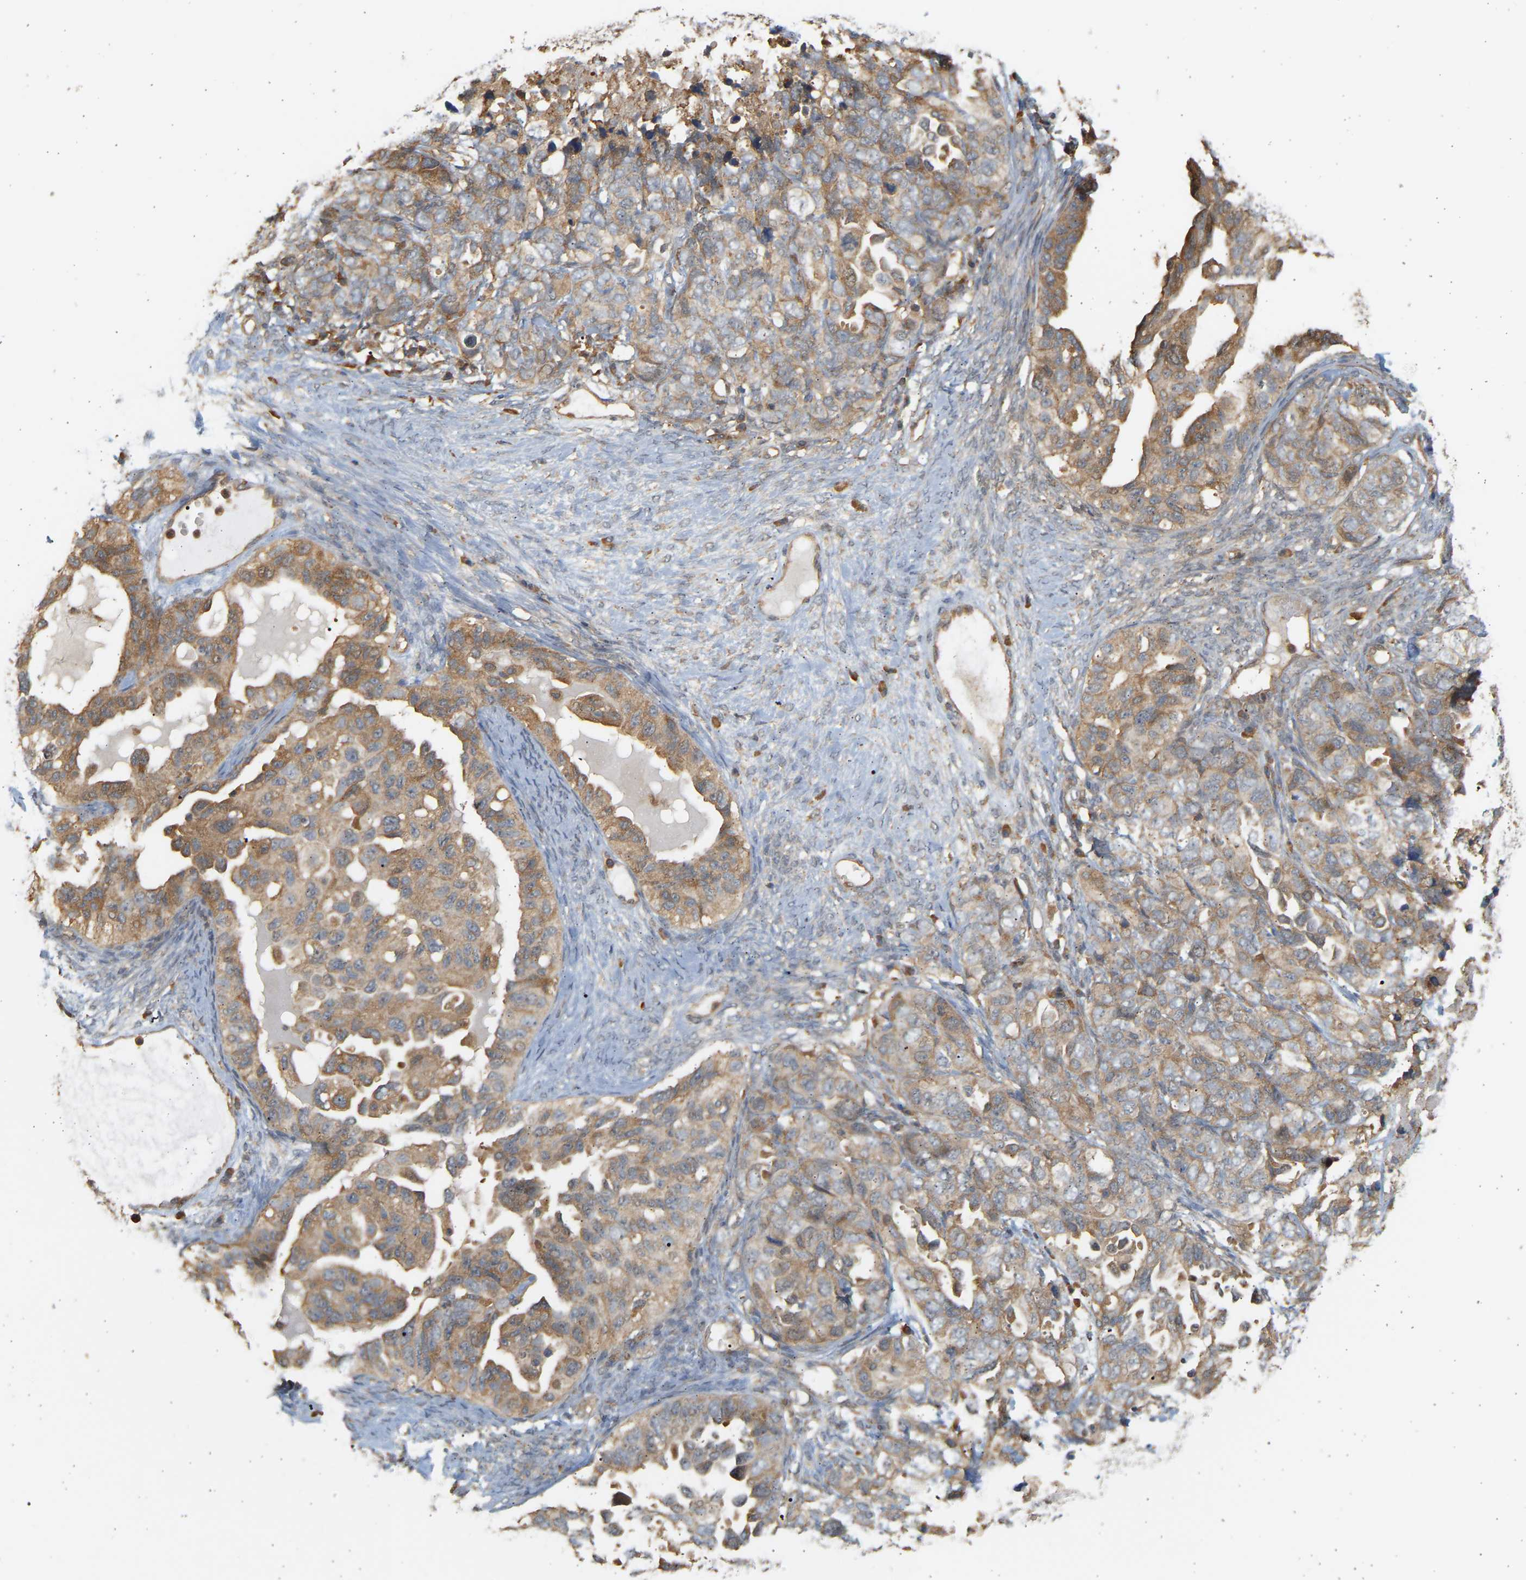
{"staining": {"intensity": "moderate", "quantity": ">75%", "location": "cytoplasmic/membranous"}, "tissue": "ovarian cancer", "cell_type": "Tumor cells", "image_type": "cancer", "snomed": [{"axis": "morphology", "description": "Cystadenocarcinoma, serous, NOS"}, {"axis": "topography", "description": "Ovary"}], "caption": "Human ovarian cancer (serous cystadenocarcinoma) stained for a protein (brown) reveals moderate cytoplasmic/membranous positive expression in about >75% of tumor cells.", "gene": "B4GALT6", "patient": {"sex": "female", "age": 82}}